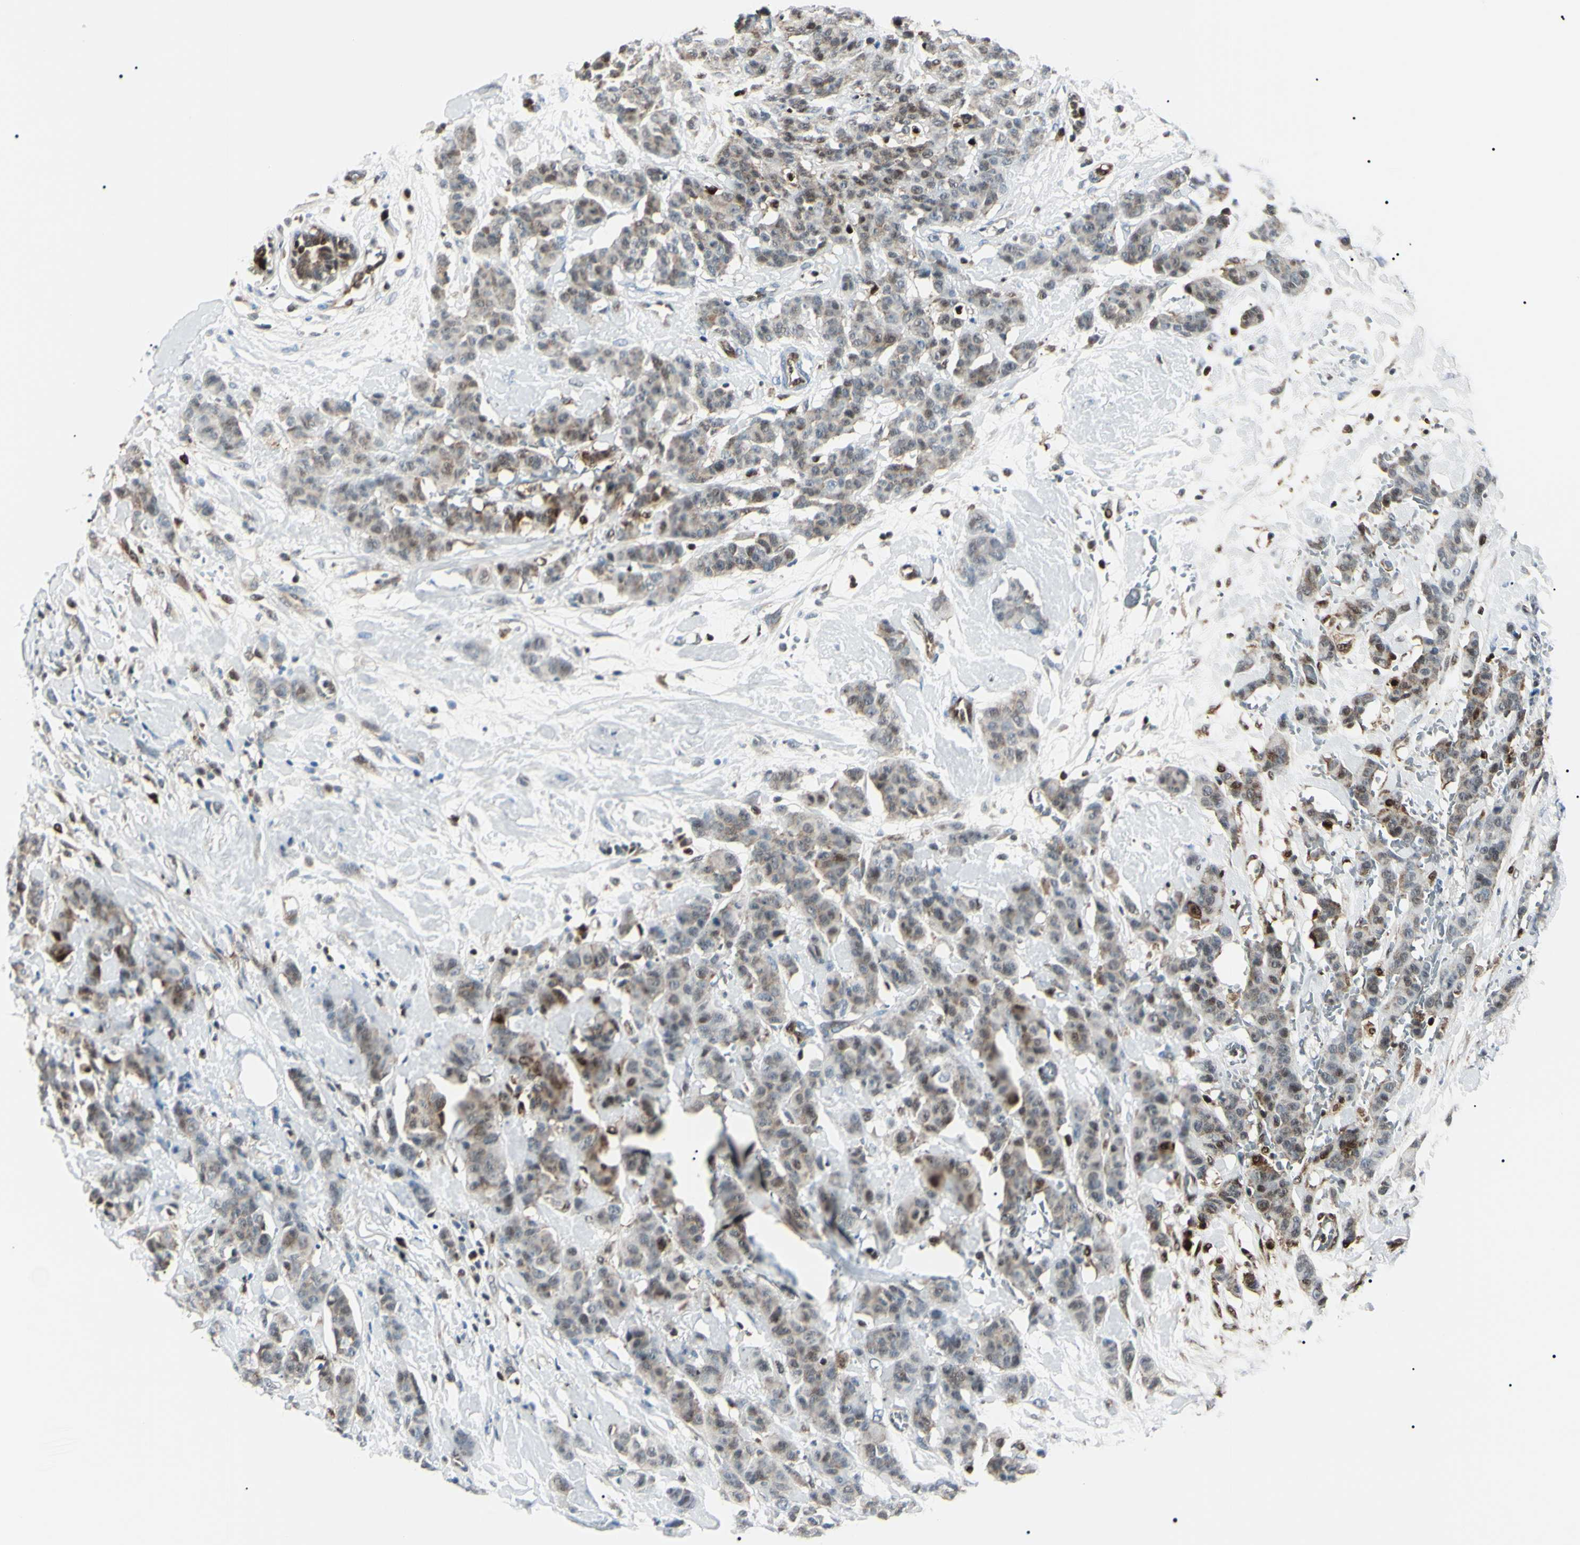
{"staining": {"intensity": "moderate", "quantity": "<25%", "location": "cytoplasmic/membranous"}, "tissue": "breast cancer", "cell_type": "Tumor cells", "image_type": "cancer", "snomed": [{"axis": "morphology", "description": "Normal tissue, NOS"}, {"axis": "morphology", "description": "Duct carcinoma"}, {"axis": "topography", "description": "Breast"}], "caption": "Tumor cells reveal low levels of moderate cytoplasmic/membranous positivity in about <25% of cells in human invasive ductal carcinoma (breast). Immunohistochemistry stains the protein in brown and the nuclei are stained blue.", "gene": "PGK1", "patient": {"sex": "female", "age": 40}}